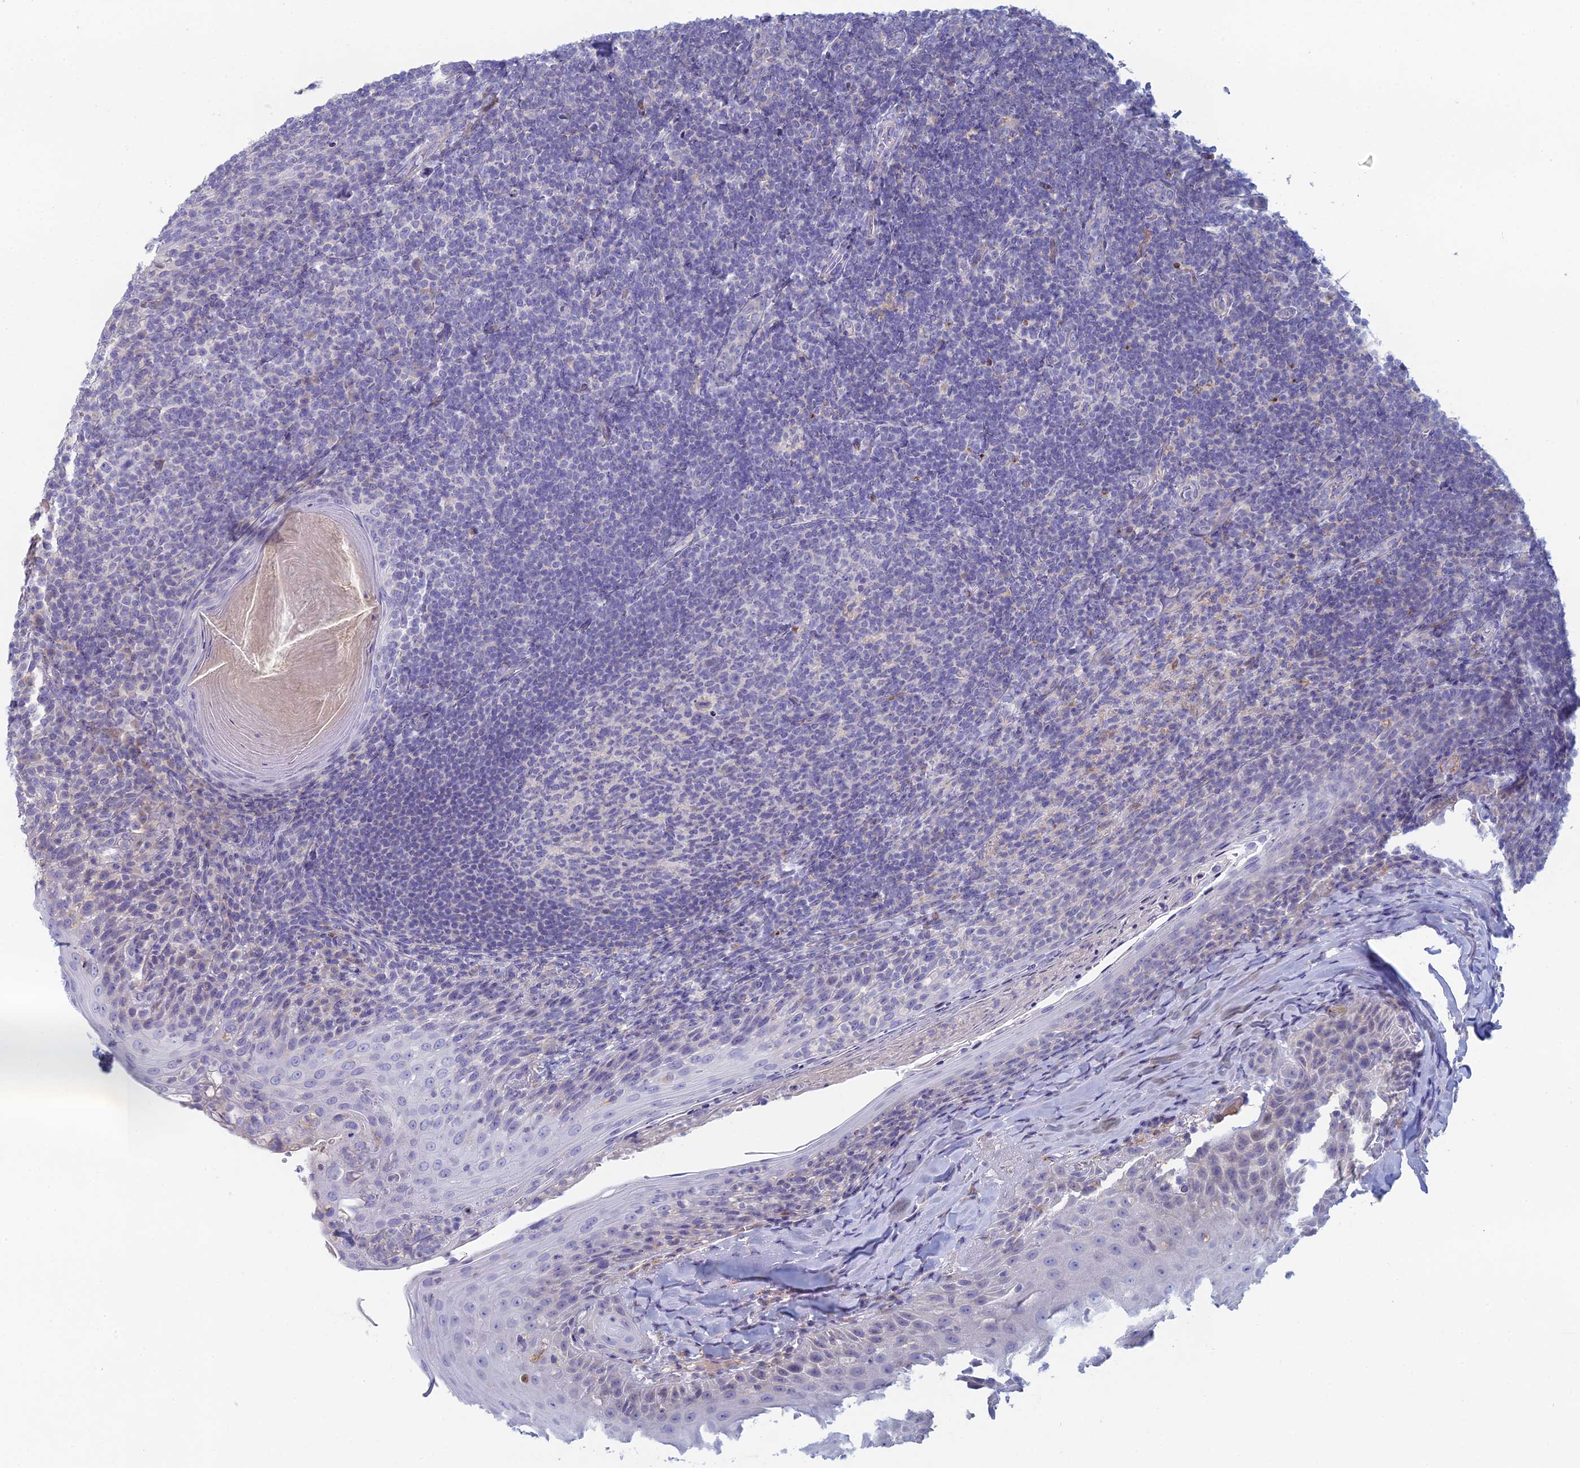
{"staining": {"intensity": "negative", "quantity": "none", "location": "none"}, "tissue": "tonsil", "cell_type": "Germinal center cells", "image_type": "normal", "snomed": [{"axis": "morphology", "description": "Normal tissue, NOS"}, {"axis": "topography", "description": "Tonsil"}], "caption": "Tonsil was stained to show a protein in brown. There is no significant positivity in germinal center cells.", "gene": "FERD3L", "patient": {"sex": "female", "age": 10}}